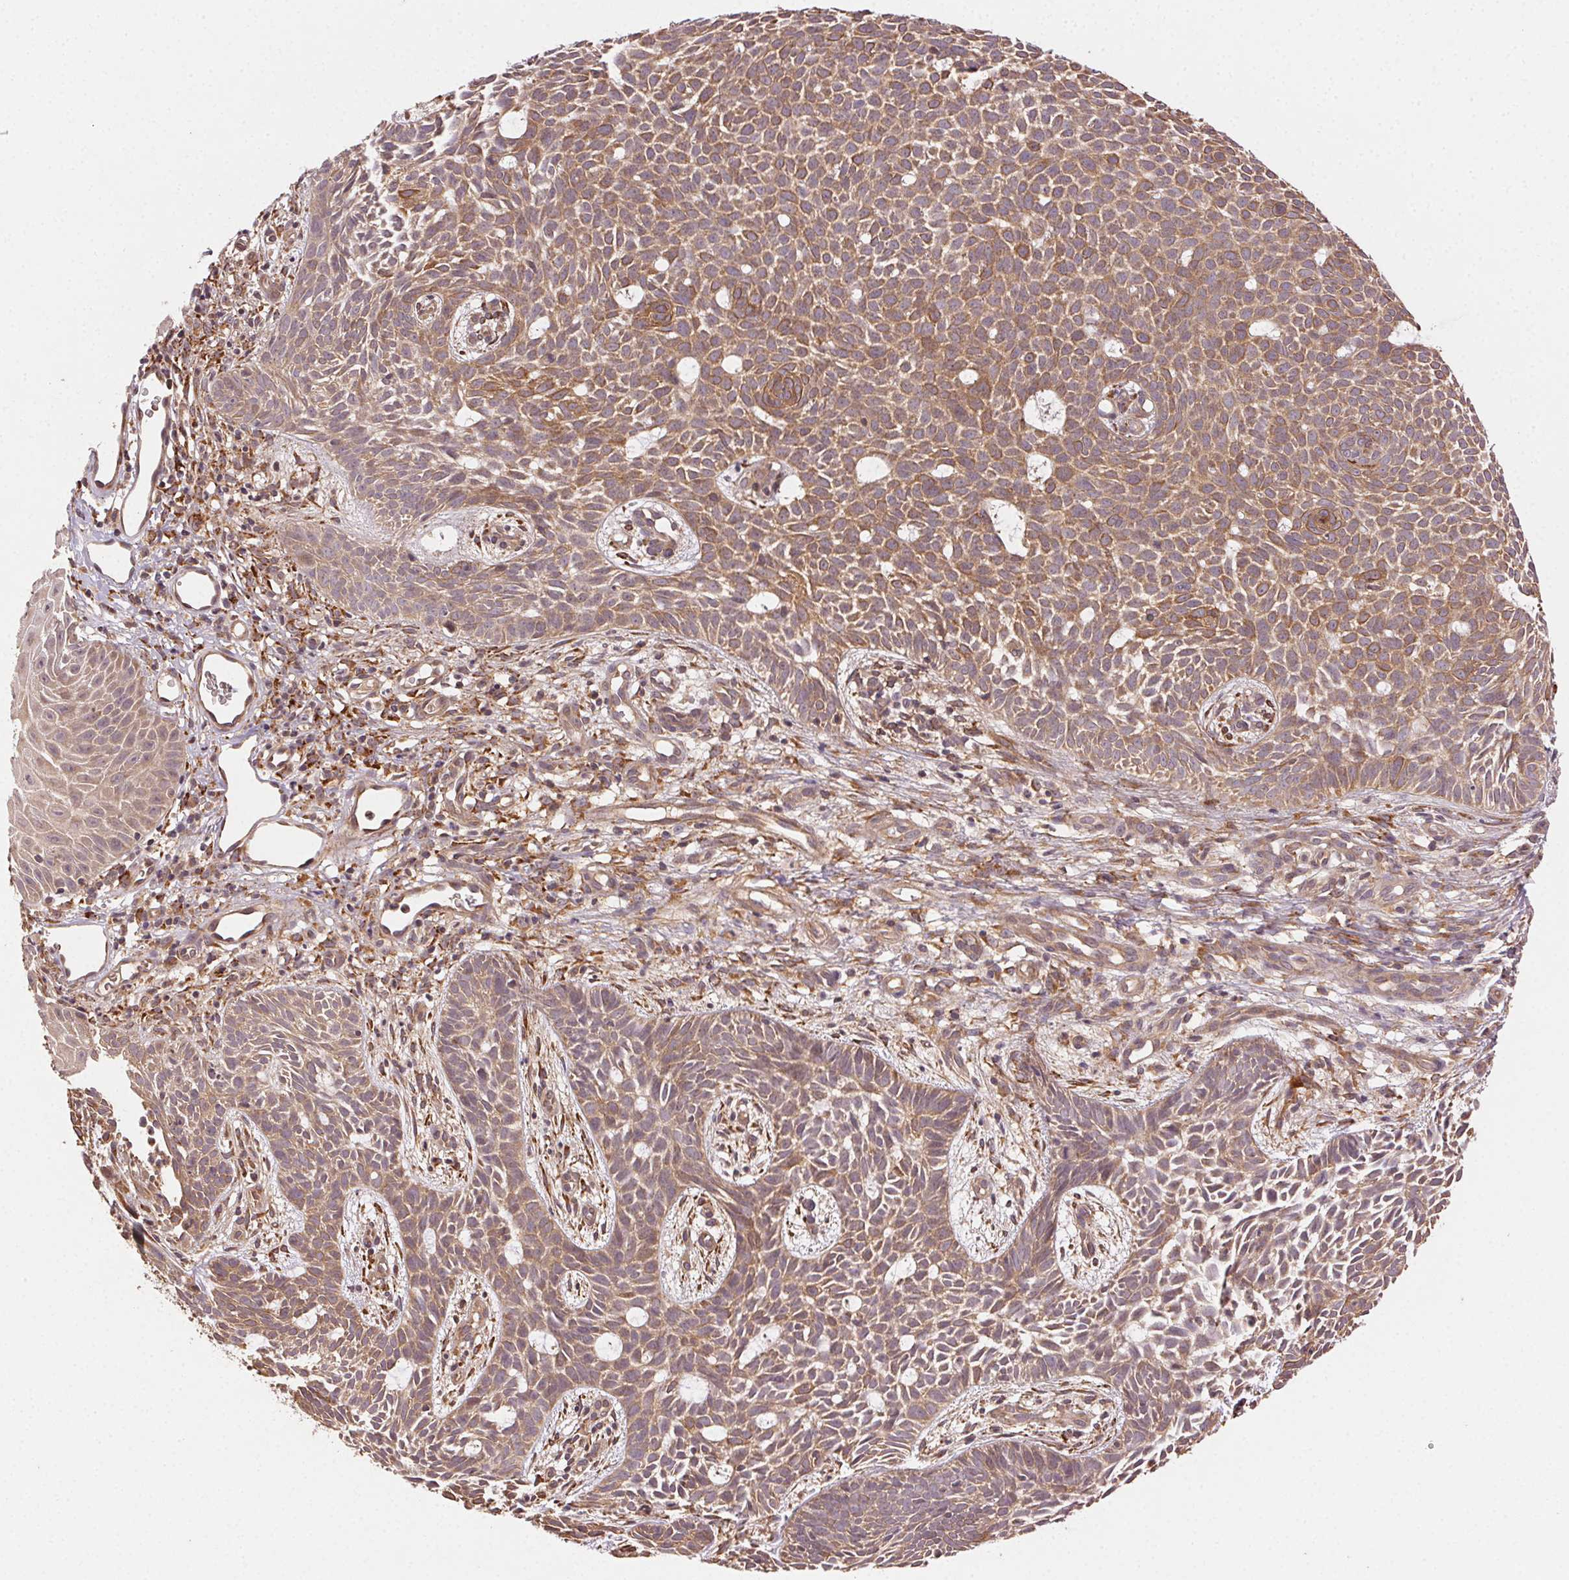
{"staining": {"intensity": "moderate", "quantity": ">75%", "location": "cytoplasmic/membranous"}, "tissue": "skin cancer", "cell_type": "Tumor cells", "image_type": "cancer", "snomed": [{"axis": "morphology", "description": "Basal cell carcinoma"}, {"axis": "topography", "description": "Skin"}], "caption": "Skin cancer (basal cell carcinoma) tissue reveals moderate cytoplasmic/membranous staining in about >75% of tumor cells", "gene": "KLHL15", "patient": {"sex": "male", "age": 59}}